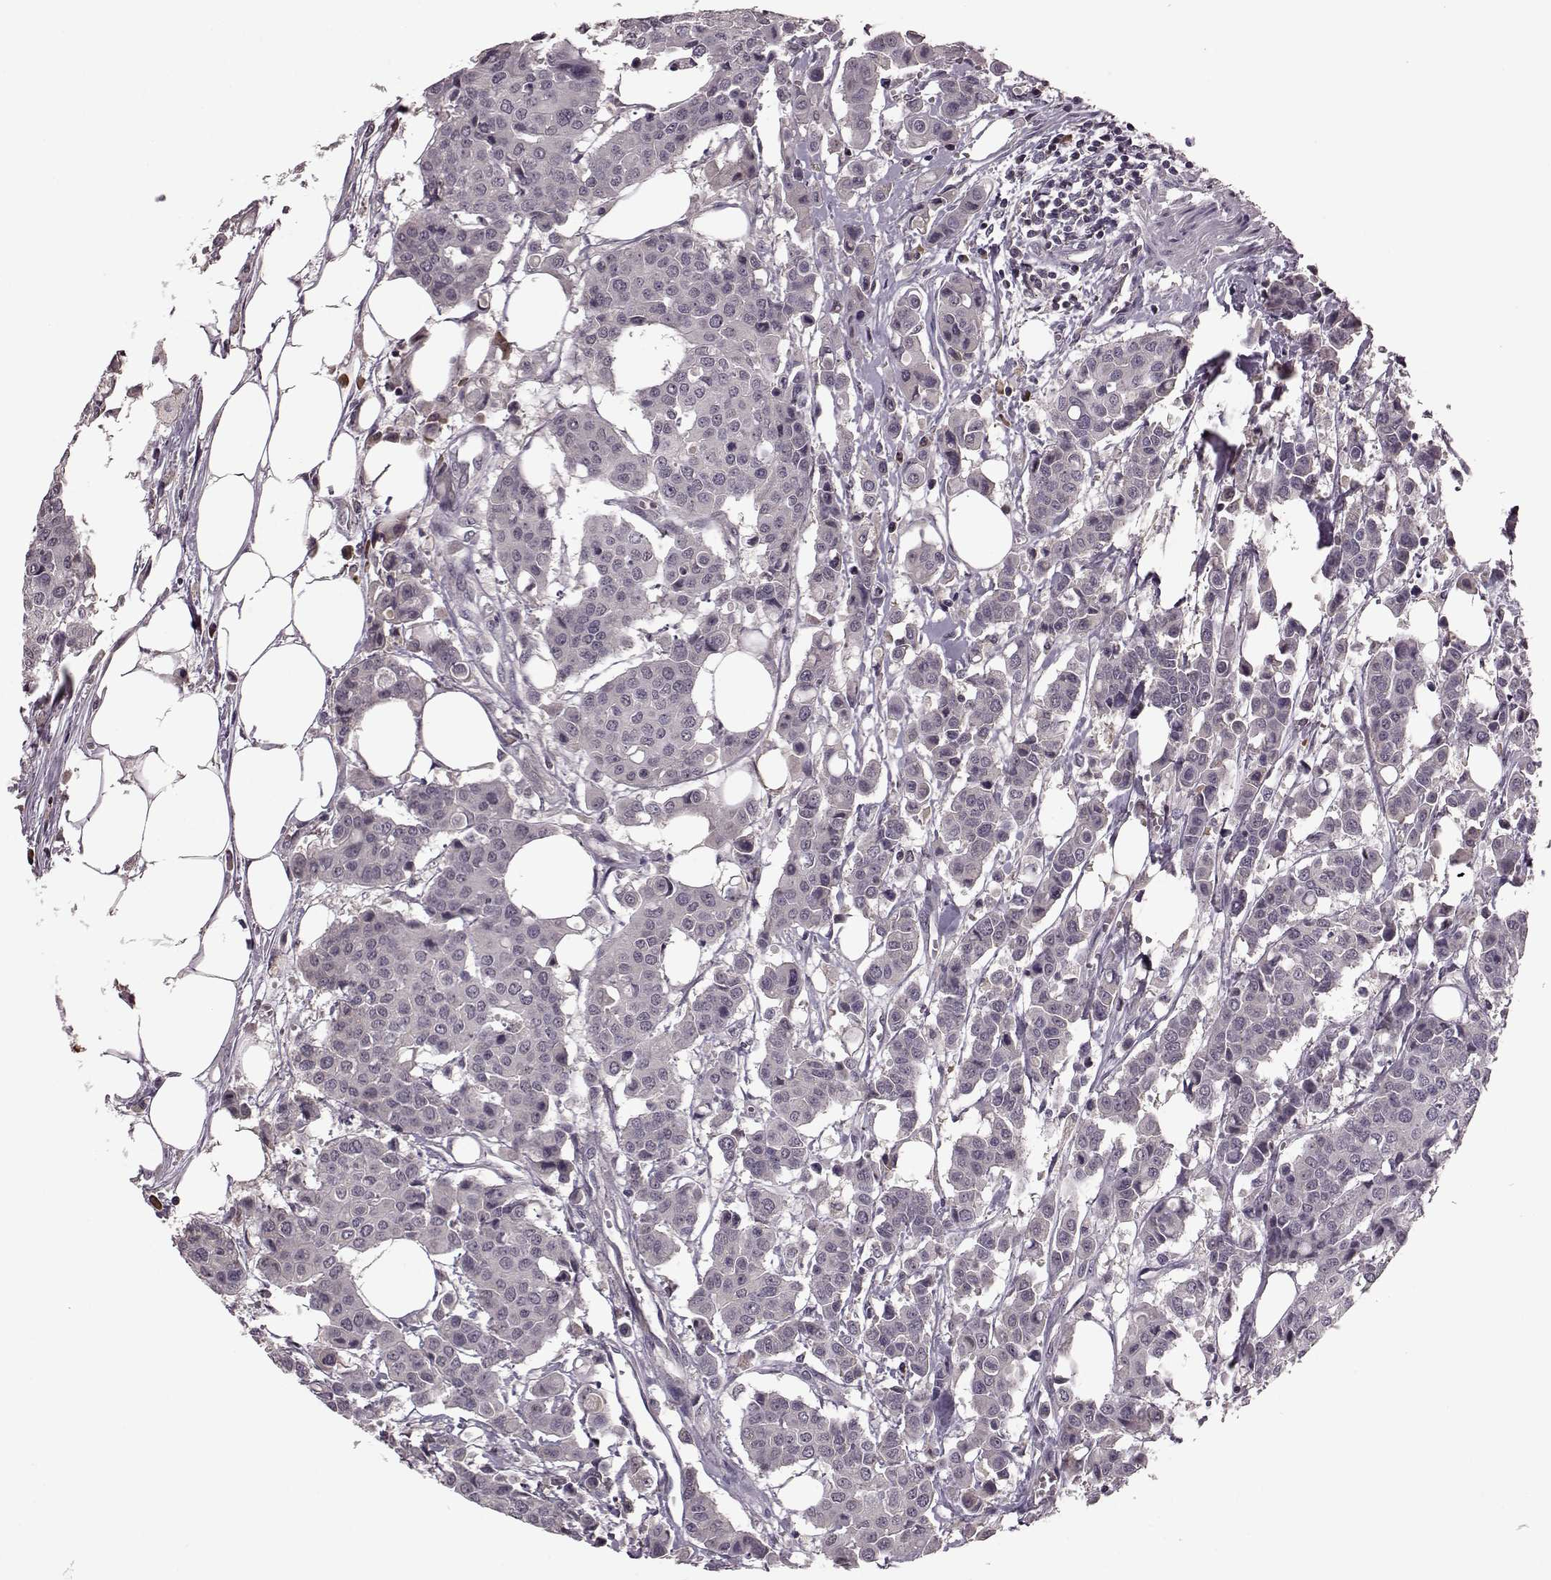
{"staining": {"intensity": "negative", "quantity": "none", "location": "none"}, "tissue": "carcinoid", "cell_type": "Tumor cells", "image_type": "cancer", "snomed": [{"axis": "morphology", "description": "Carcinoid, malignant, NOS"}, {"axis": "topography", "description": "Colon"}], "caption": "Human carcinoid stained for a protein using immunohistochemistry shows no positivity in tumor cells.", "gene": "NRL", "patient": {"sex": "male", "age": 81}}